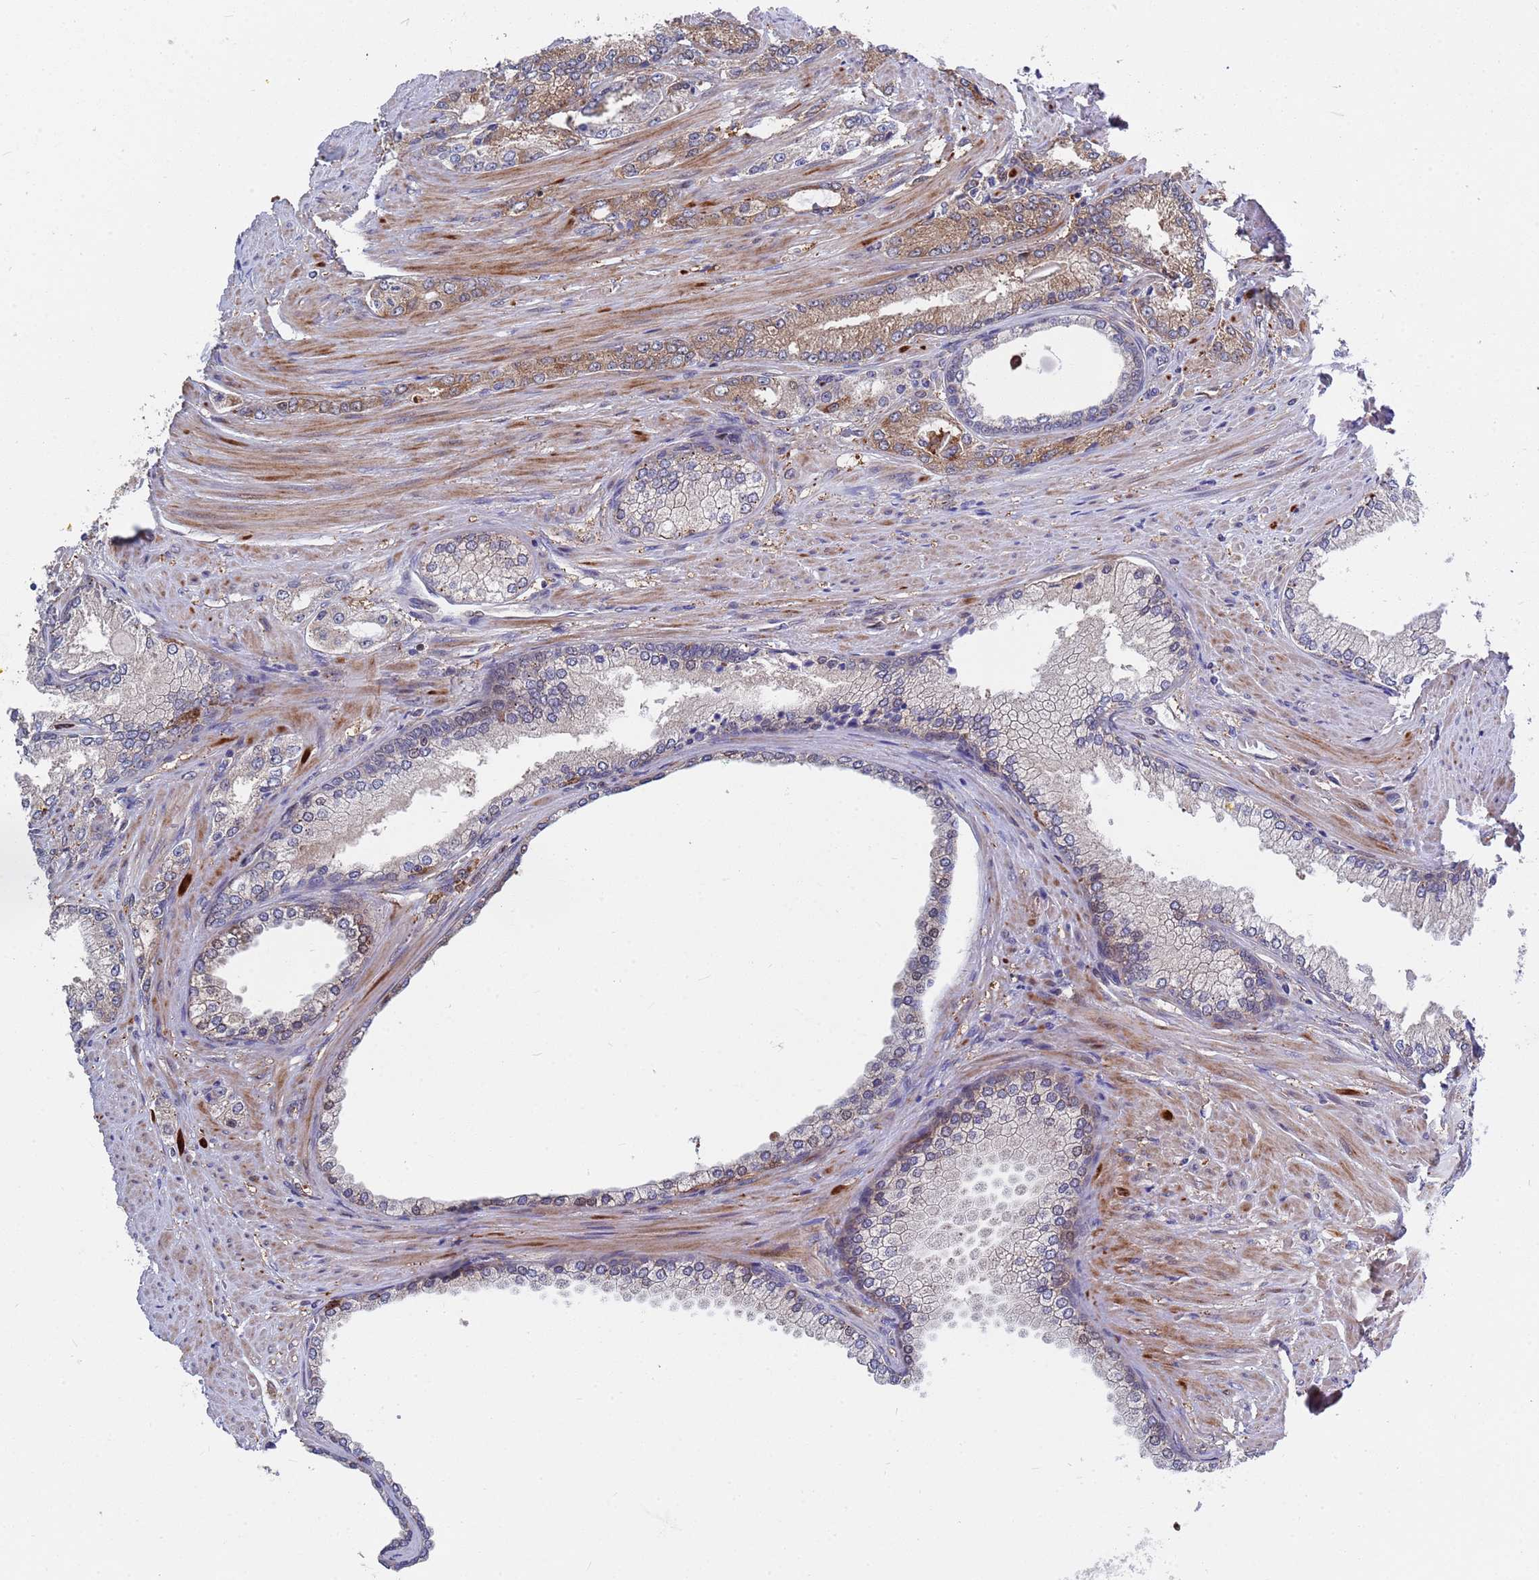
{"staining": {"intensity": "moderate", "quantity": "25%-75%", "location": "cytoplasmic/membranous"}, "tissue": "prostate cancer", "cell_type": "Tumor cells", "image_type": "cancer", "snomed": [{"axis": "morphology", "description": "Adenocarcinoma, High grade"}, {"axis": "topography", "description": "Prostate"}], "caption": "Tumor cells exhibit moderate cytoplasmic/membranous expression in about 25%-75% of cells in prostate cancer (adenocarcinoma (high-grade)). (Brightfield microscopy of DAB IHC at high magnification).", "gene": "TMBIM6", "patient": {"sex": "male", "age": 66}}